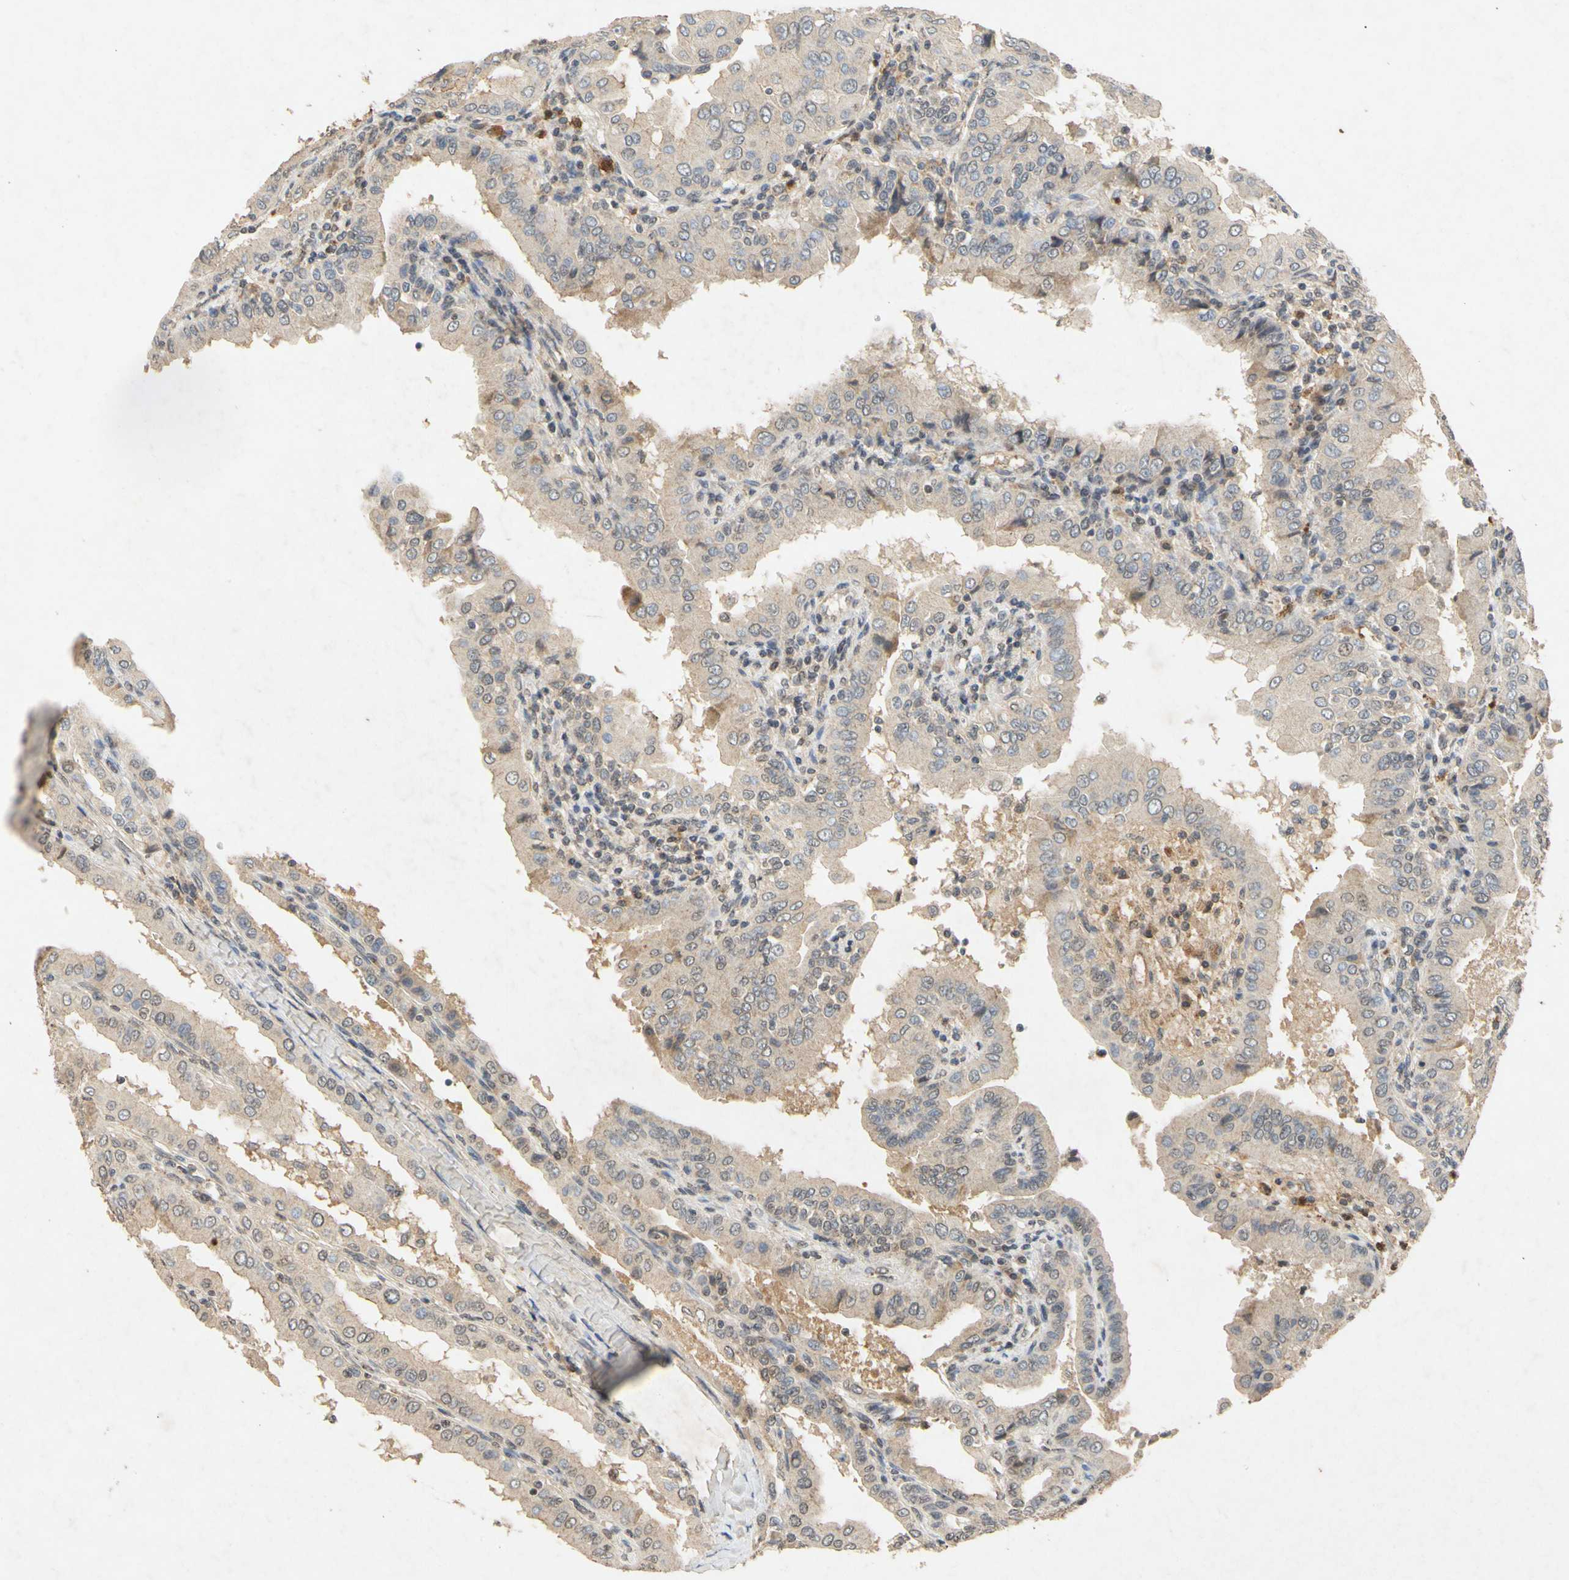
{"staining": {"intensity": "weak", "quantity": "<25%", "location": "cytoplasmic/membranous"}, "tissue": "thyroid cancer", "cell_type": "Tumor cells", "image_type": "cancer", "snomed": [{"axis": "morphology", "description": "Papillary adenocarcinoma, NOS"}, {"axis": "topography", "description": "Thyroid gland"}], "caption": "There is no significant expression in tumor cells of thyroid papillary adenocarcinoma.", "gene": "CP", "patient": {"sex": "male", "age": 33}}